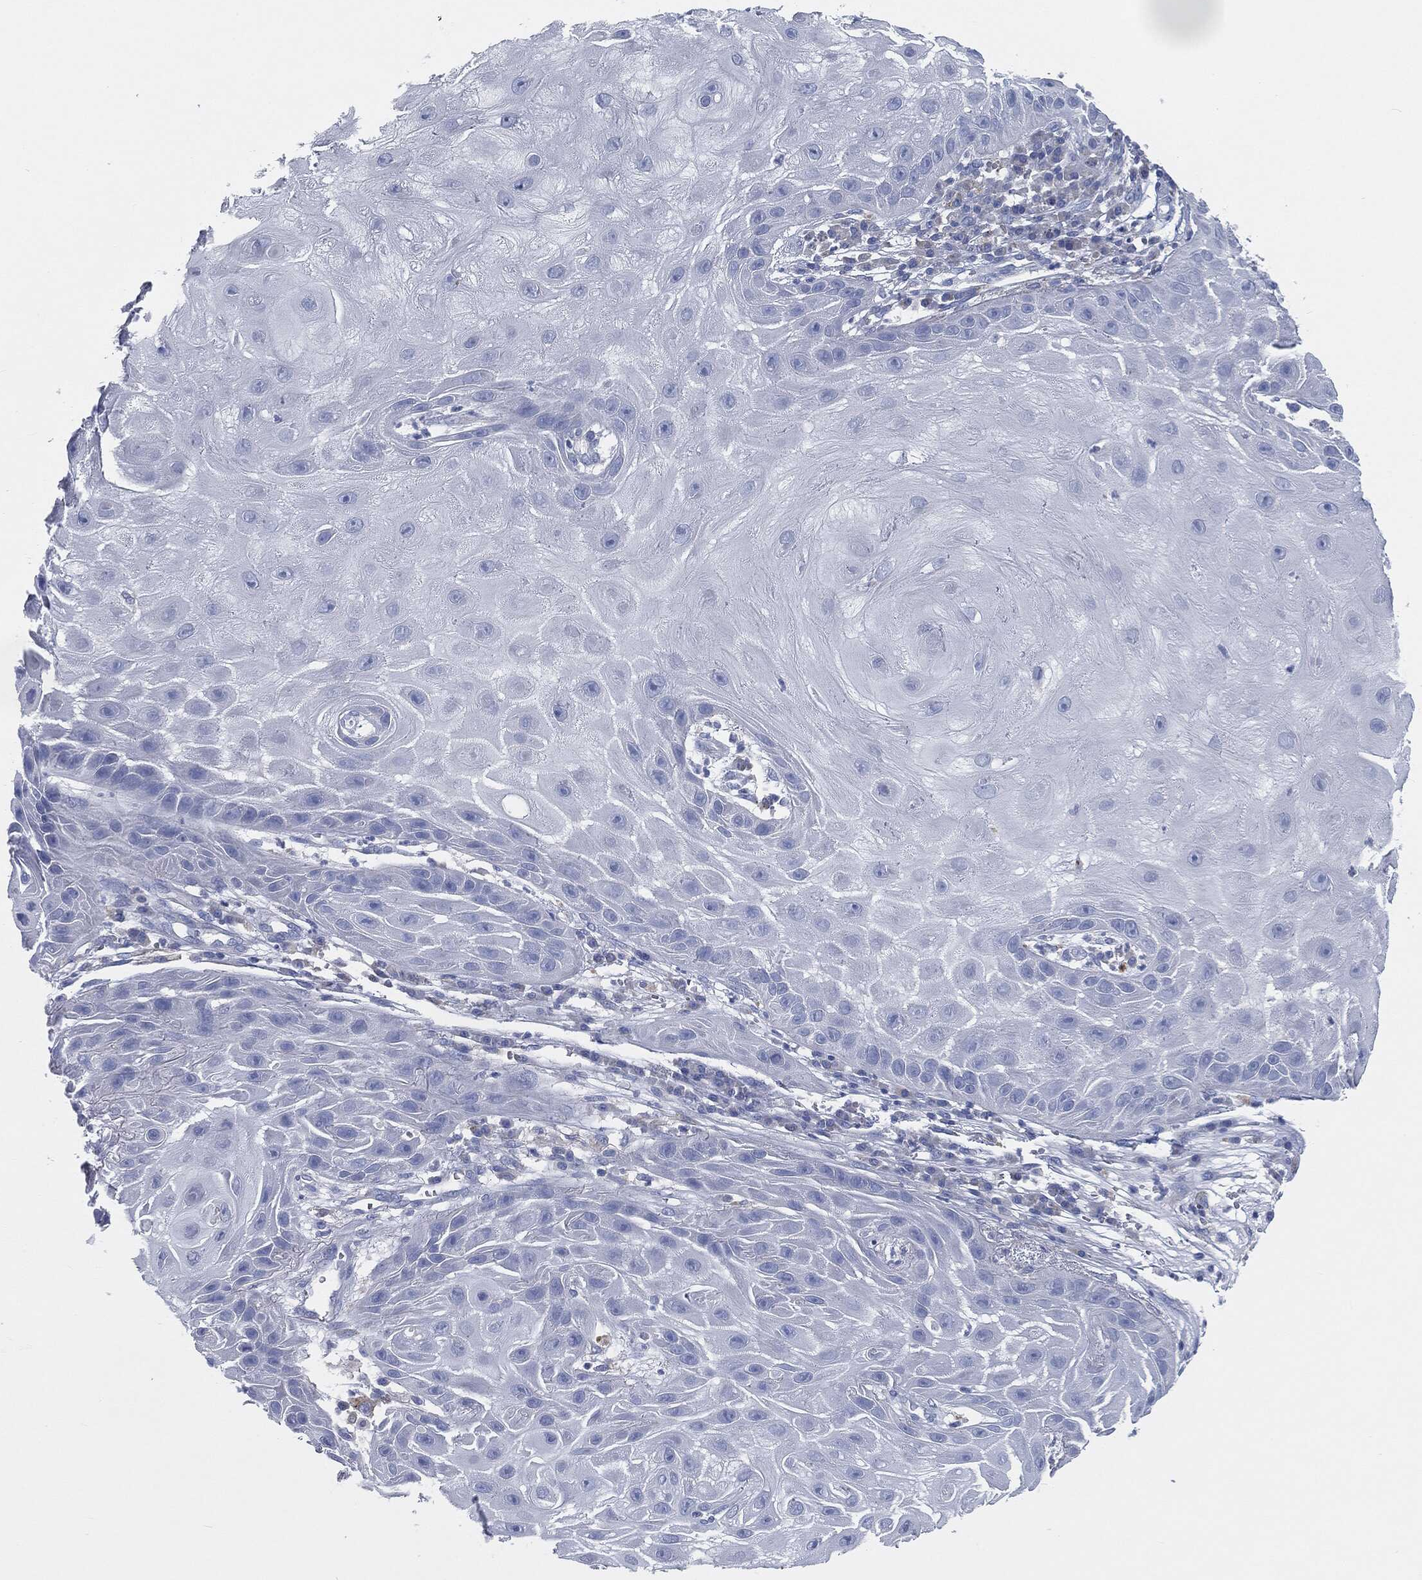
{"staining": {"intensity": "negative", "quantity": "none", "location": "none"}, "tissue": "skin cancer", "cell_type": "Tumor cells", "image_type": "cancer", "snomed": [{"axis": "morphology", "description": "Normal tissue, NOS"}, {"axis": "morphology", "description": "Squamous cell carcinoma, NOS"}, {"axis": "topography", "description": "Skin"}], "caption": "This is a photomicrograph of immunohistochemistry staining of skin cancer, which shows no expression in tumor cells.", "gene": "CAV3", "patient": {"sex": "male", "age": 79}}